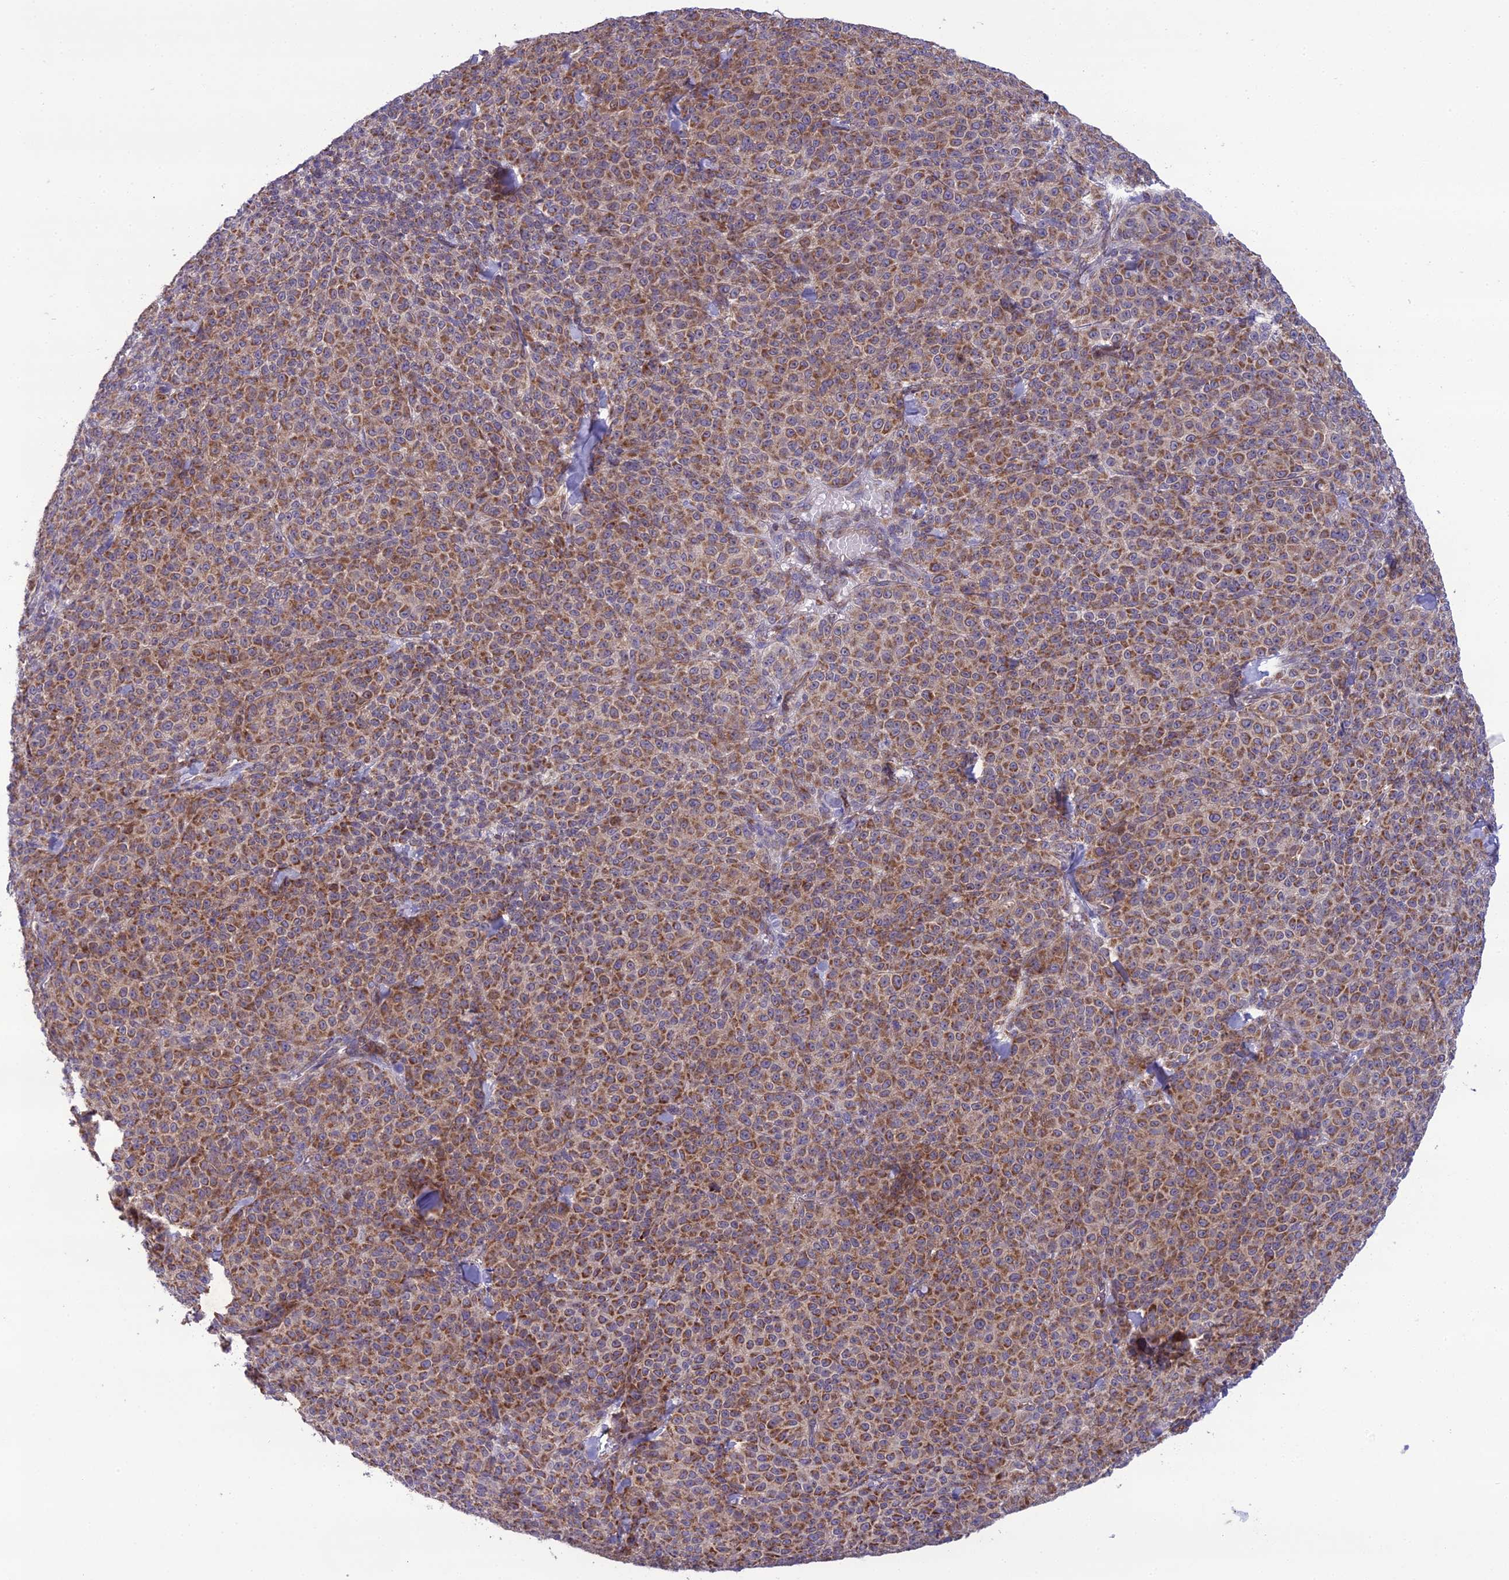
{"staining": {"intensity": "moderate", "quantity": ">75%", "location": "cytoplasmic/membranous"}, "tissue": "melanoma", "cell_type": "Tumor cells", "image_type": "cancer", "snomed": [{"axis": "morphology", "description": "Normal tissue, NOS"}, {"axis": "morphology", "description": "Malignant melanoma, NOS"}, {"axis": "topography", "description": "Skin"}], "caption": "Melanoma stained with DAB (3,3'-diaminobenzidine) immunohistochemistry shows medium levels of moderate cytoplasmic/membranous positivity in approximately >75% of tumor cells.", "gene": "NODAL", "patient": {"sex": "female", "age": 34}}